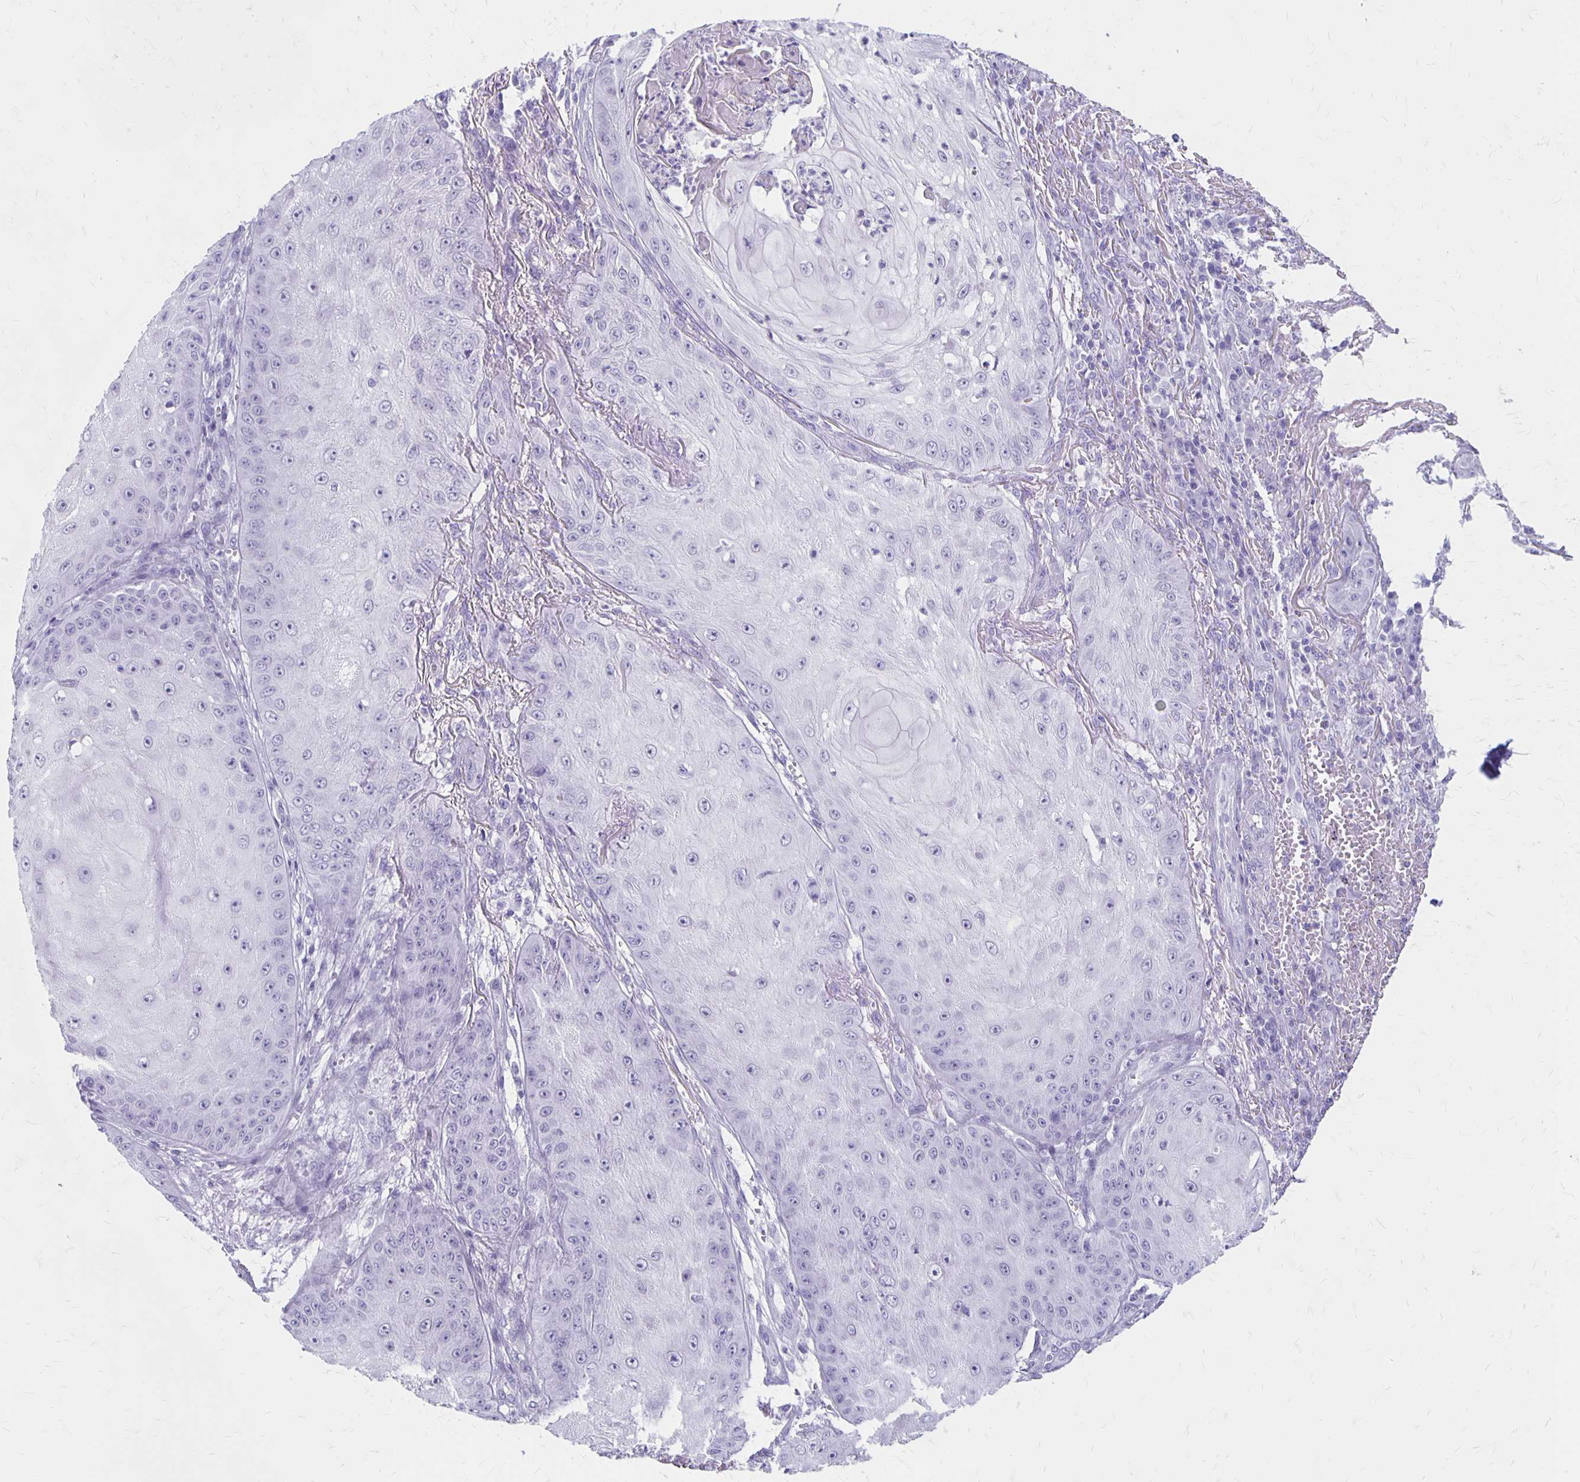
{"staining": {"intensity": "negative", "quantity": "none", "location": "none"}, "tissue": "skin cancer", "cell_type": "Tumor cells", "image_type": "cancer", "snomed": [{"axis": "morphology", "description": "Squamous cell carcinoma, NOS"}, {"axis": "topography", "description": "Skin"}], "caption": "Squamous cell carcinoma (skin) was stained to show a protein in brown. There is no significant positivity in tumor cells.", "gene": "MAGEC2", "patient": {"sex": "male", "age": 70}}